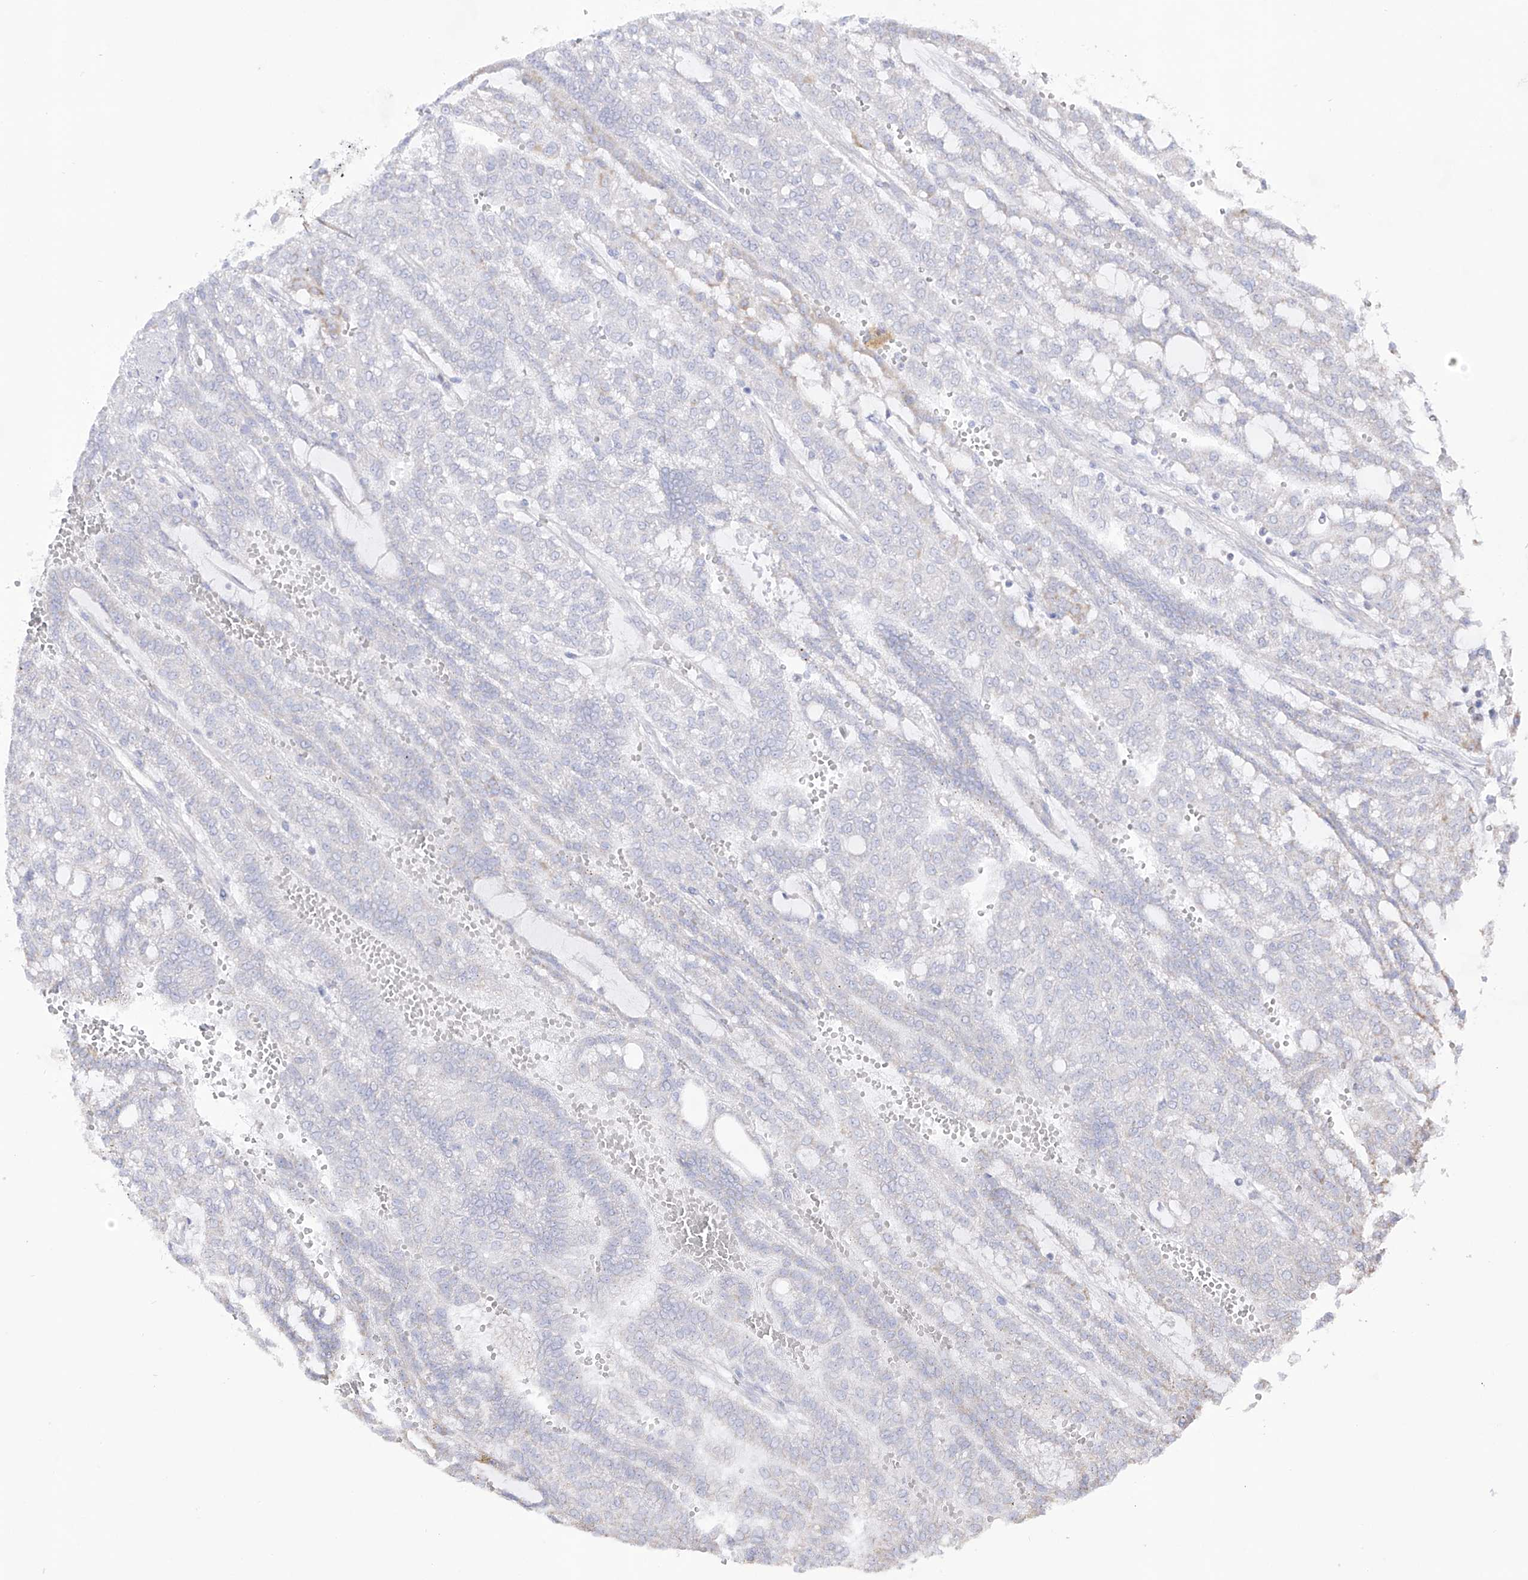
{"staining": {"intensity": "negative", "quantity": "none", "location": "none"}, "tissue": "renal cancer", "cell_type": "Tumor cells", "image_type": "cancer", "snomed": [{"axis": "morphology", "description": "Adenocarcinoma, NOS"}, {"axis": "topography", "description": "Kidney"}], "caption": "Tumor cells show no significant staining in renal cancer.", "gene": "RCHY1", "patient": {"sex": "male", "age": 63}}